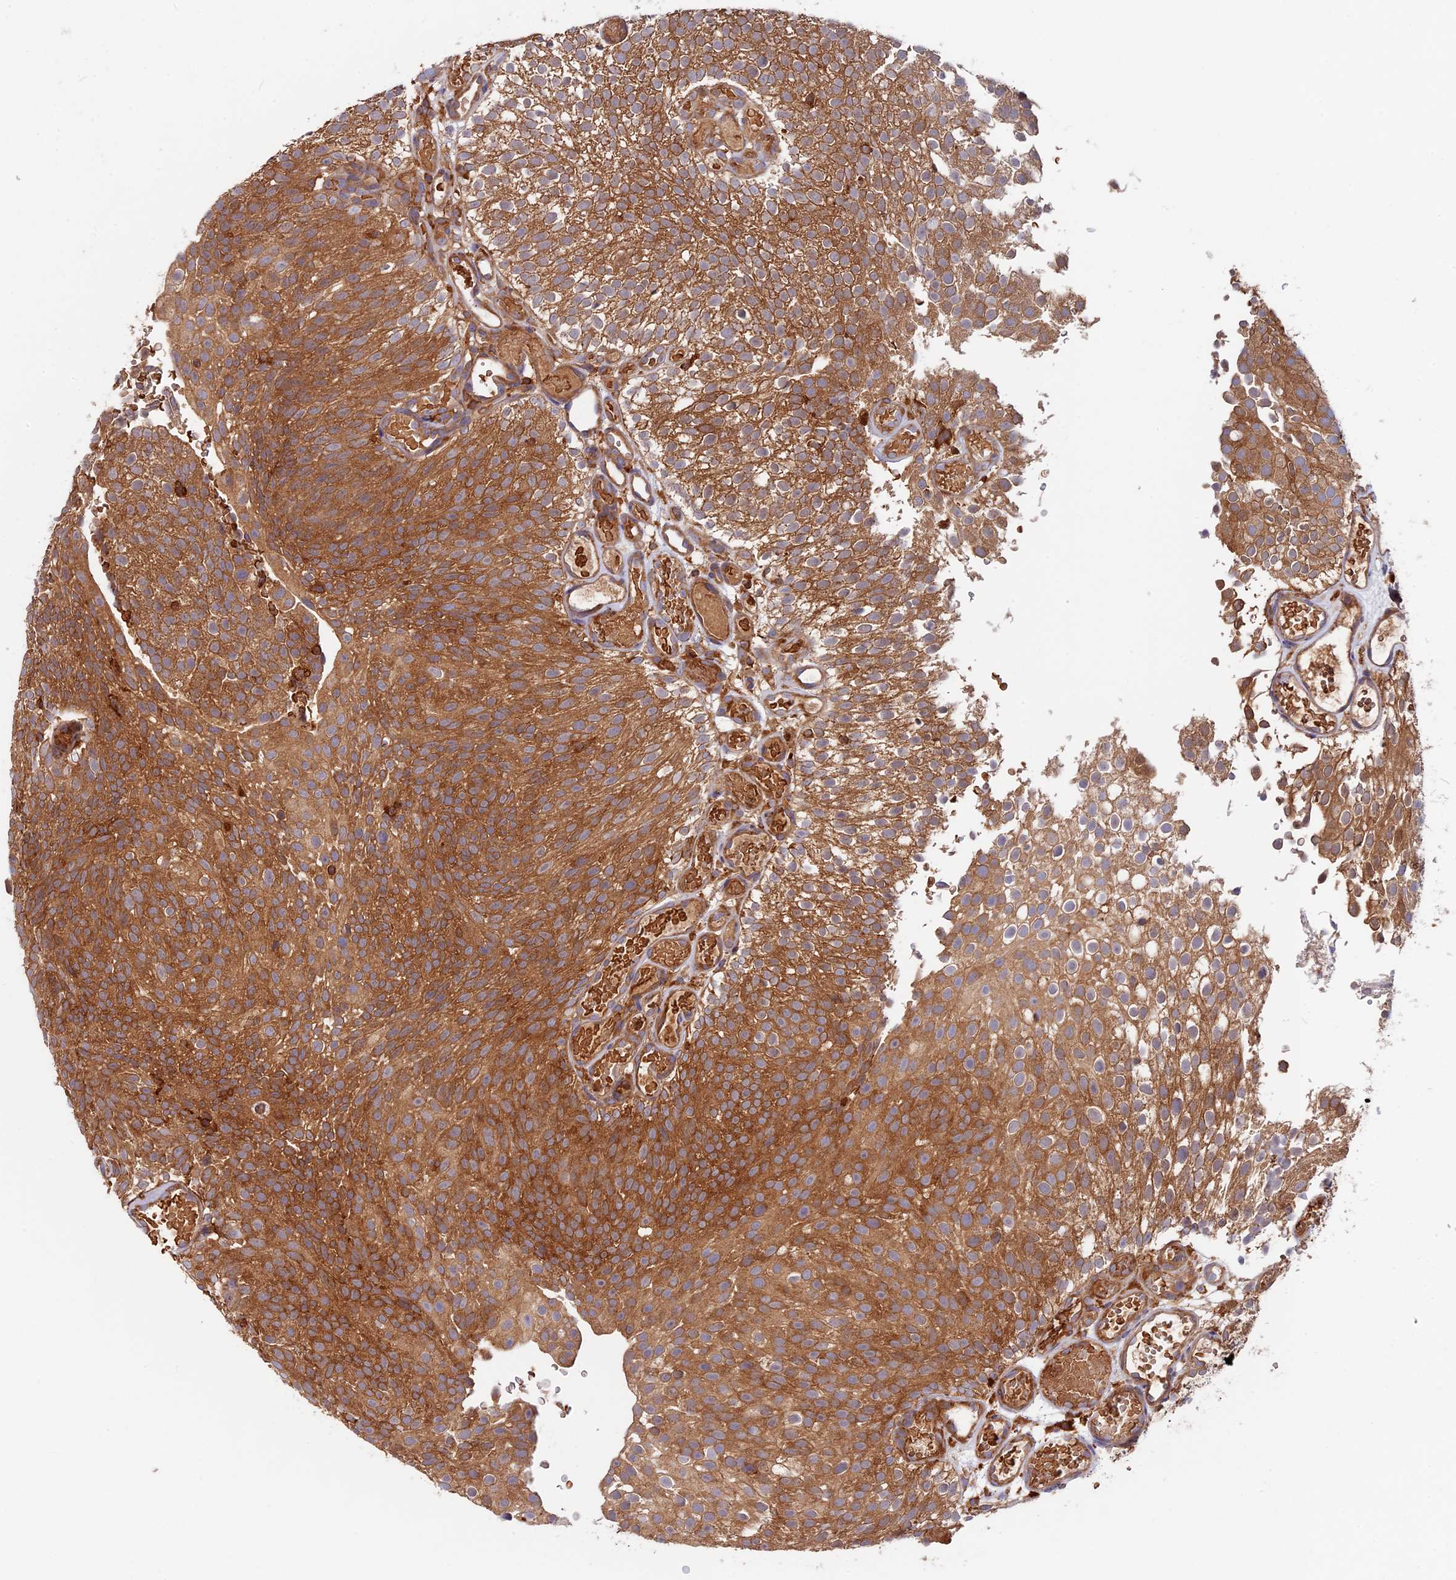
{"staining": {"intensity": "strong", "quantity": ">75%", "location": "cytoplasmic/membranous"}, "tissue": "urothelial cancer", "cell_type": "Tumor cells", "image_type": "cancer", "snomed": [{"axis": "morphology", "description": "Urothelial carcinoma, Low grade"}, {"axis": "topography", "description": "Urinary bladder"}], "caption": "A brown stain highlights strong cytoplasmic/membranous positivity of a protein in human urothelial cancer tumor cells. (DAB (3,3'-diaminobenzidine) IHC with brightfield microscopy, high magnification).", "gene": "MYO9B", "patient": {"sex": "male", "age": 78}}